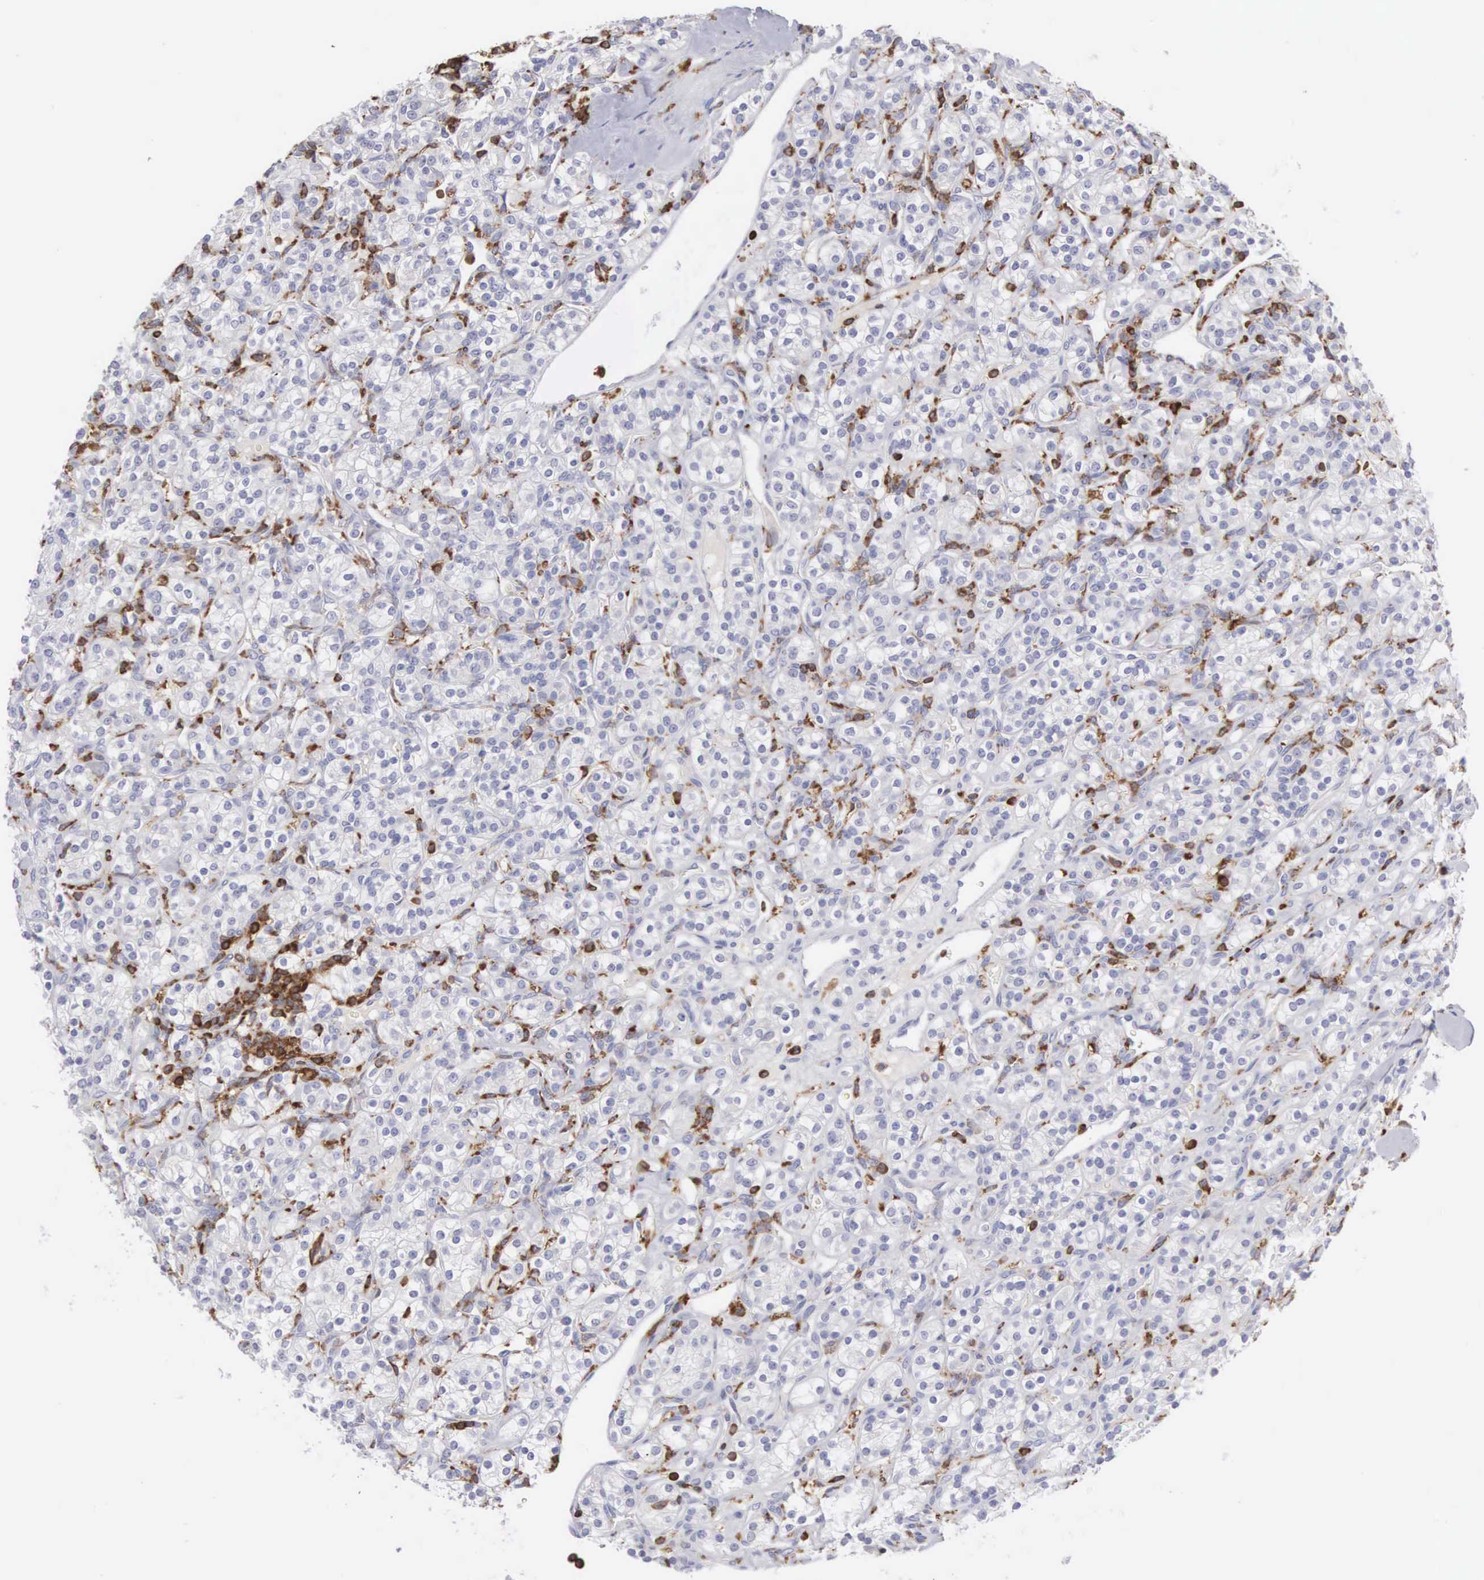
{"staining": {"intensity": "negative", "quantity": "none", "location": "none"}, "tissue": "renal cancer", "cell_type": "Tumor cells", "image_type": "cancer", "snomed": [{"axis": "morphology", "description": "Adenocarcinoma, NOS"}, {"axis": "topography", "description": "Kidney"}], "caption": "An IHC image of adenocarcinoma (renal) is shown. There is no staining in tumor cells of adenocarcinoma (renal).", "gene": "SH3BP1", "patient": {"sex": "male", "age": 77}}